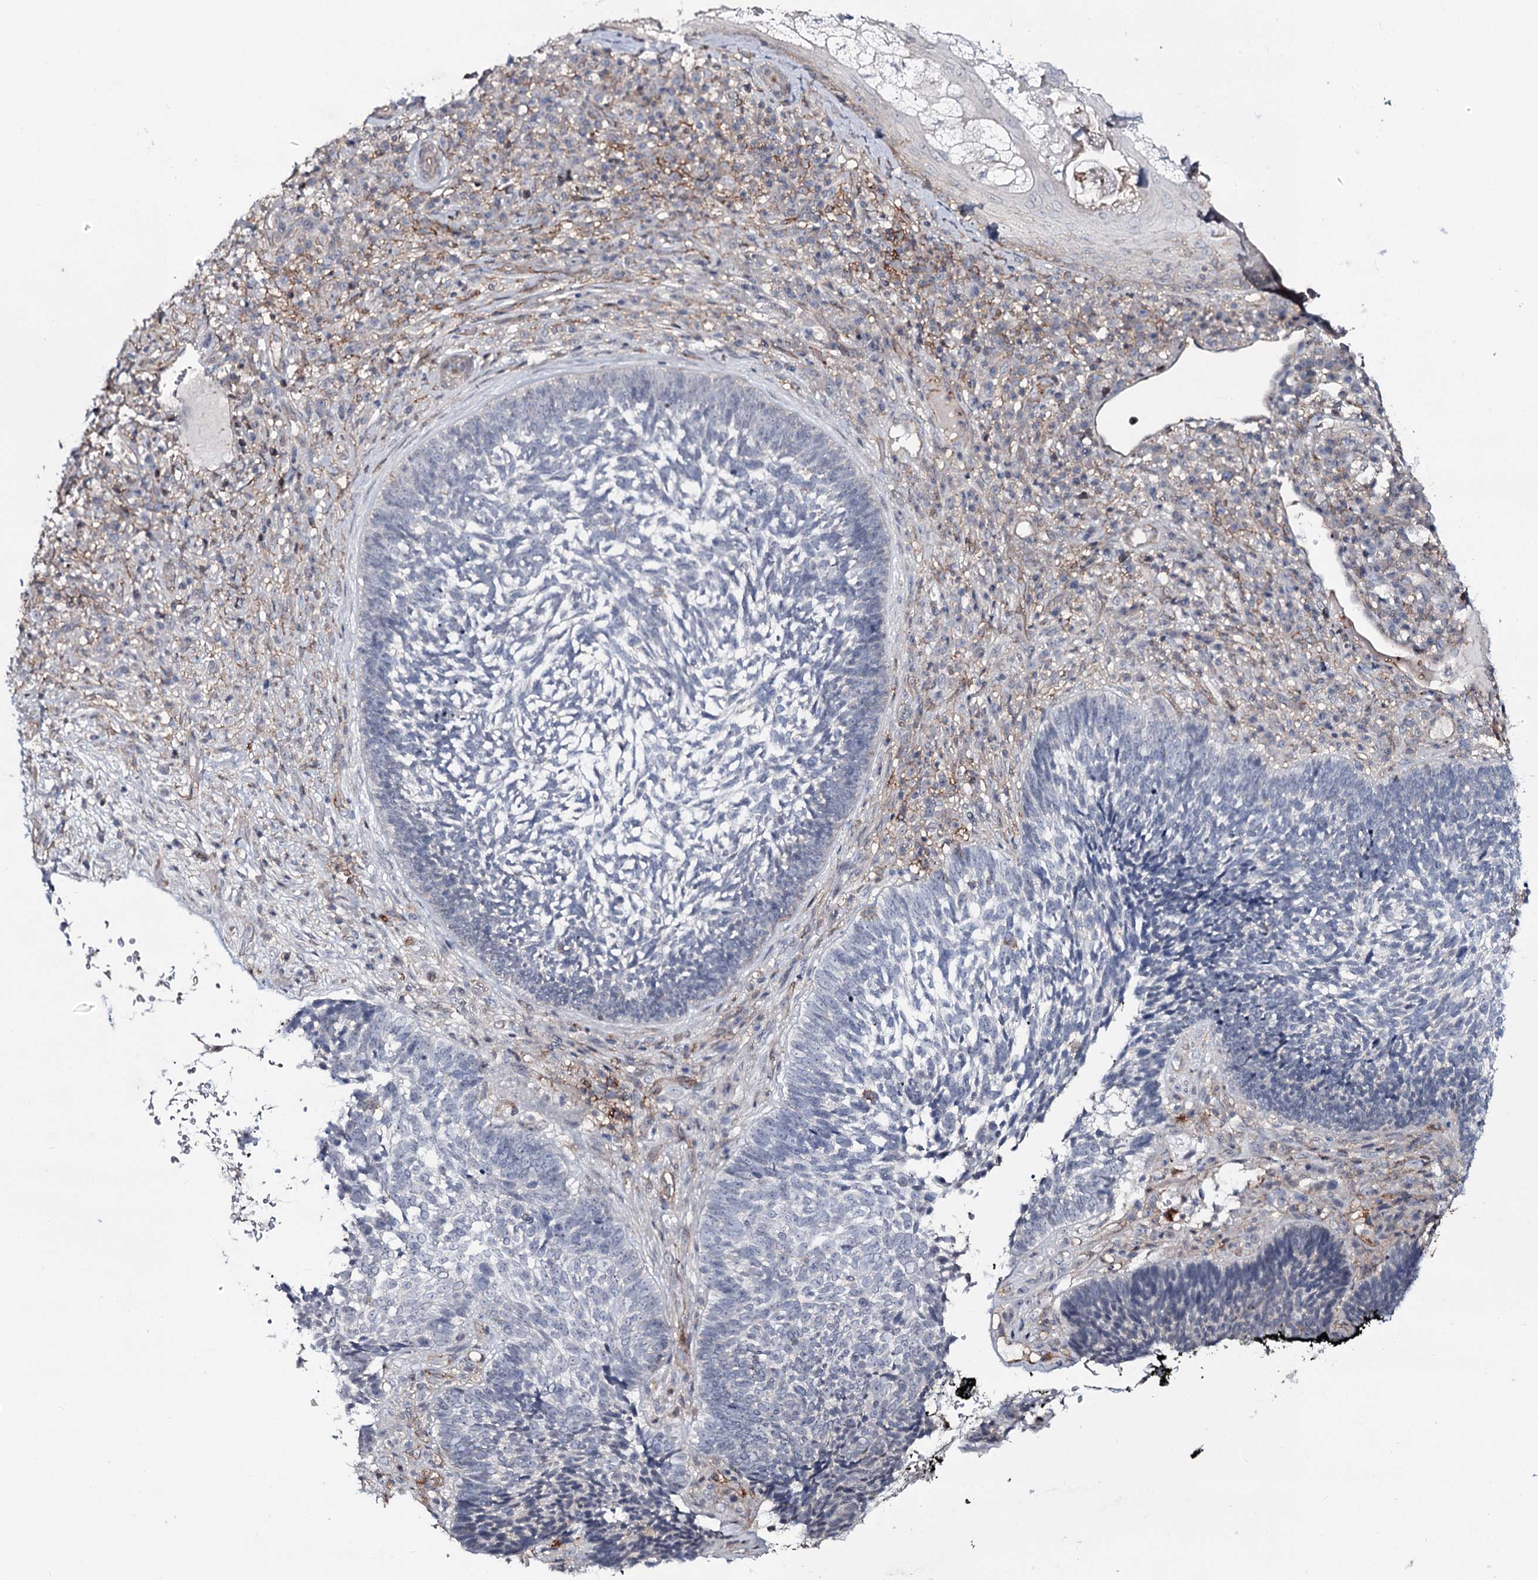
{"staining": {"intensity": "negative", "quantity": "none", "location": "none"}, "tissue": "skin cancer", "cell_type": "Tumor cells", "image_type": "cancer", "snomed": [{"axis": "morphology", "description": "Basal cell carcinoma"}, {"axis": "topography", "description": "Skin"}], "caption": "Immunohistochemistry image of neoplastic tissue: skin cancer (basal cell carcinoma) stained with DAB (3,3'-diaminobenzidine) exhibits no significant protein staining in tumor cells. (Immunohistochemistry (ihc), brightfield microscopy, high magnification).", "gene": "SNAP23", "patient": {"sex": "male", "age": 88}}